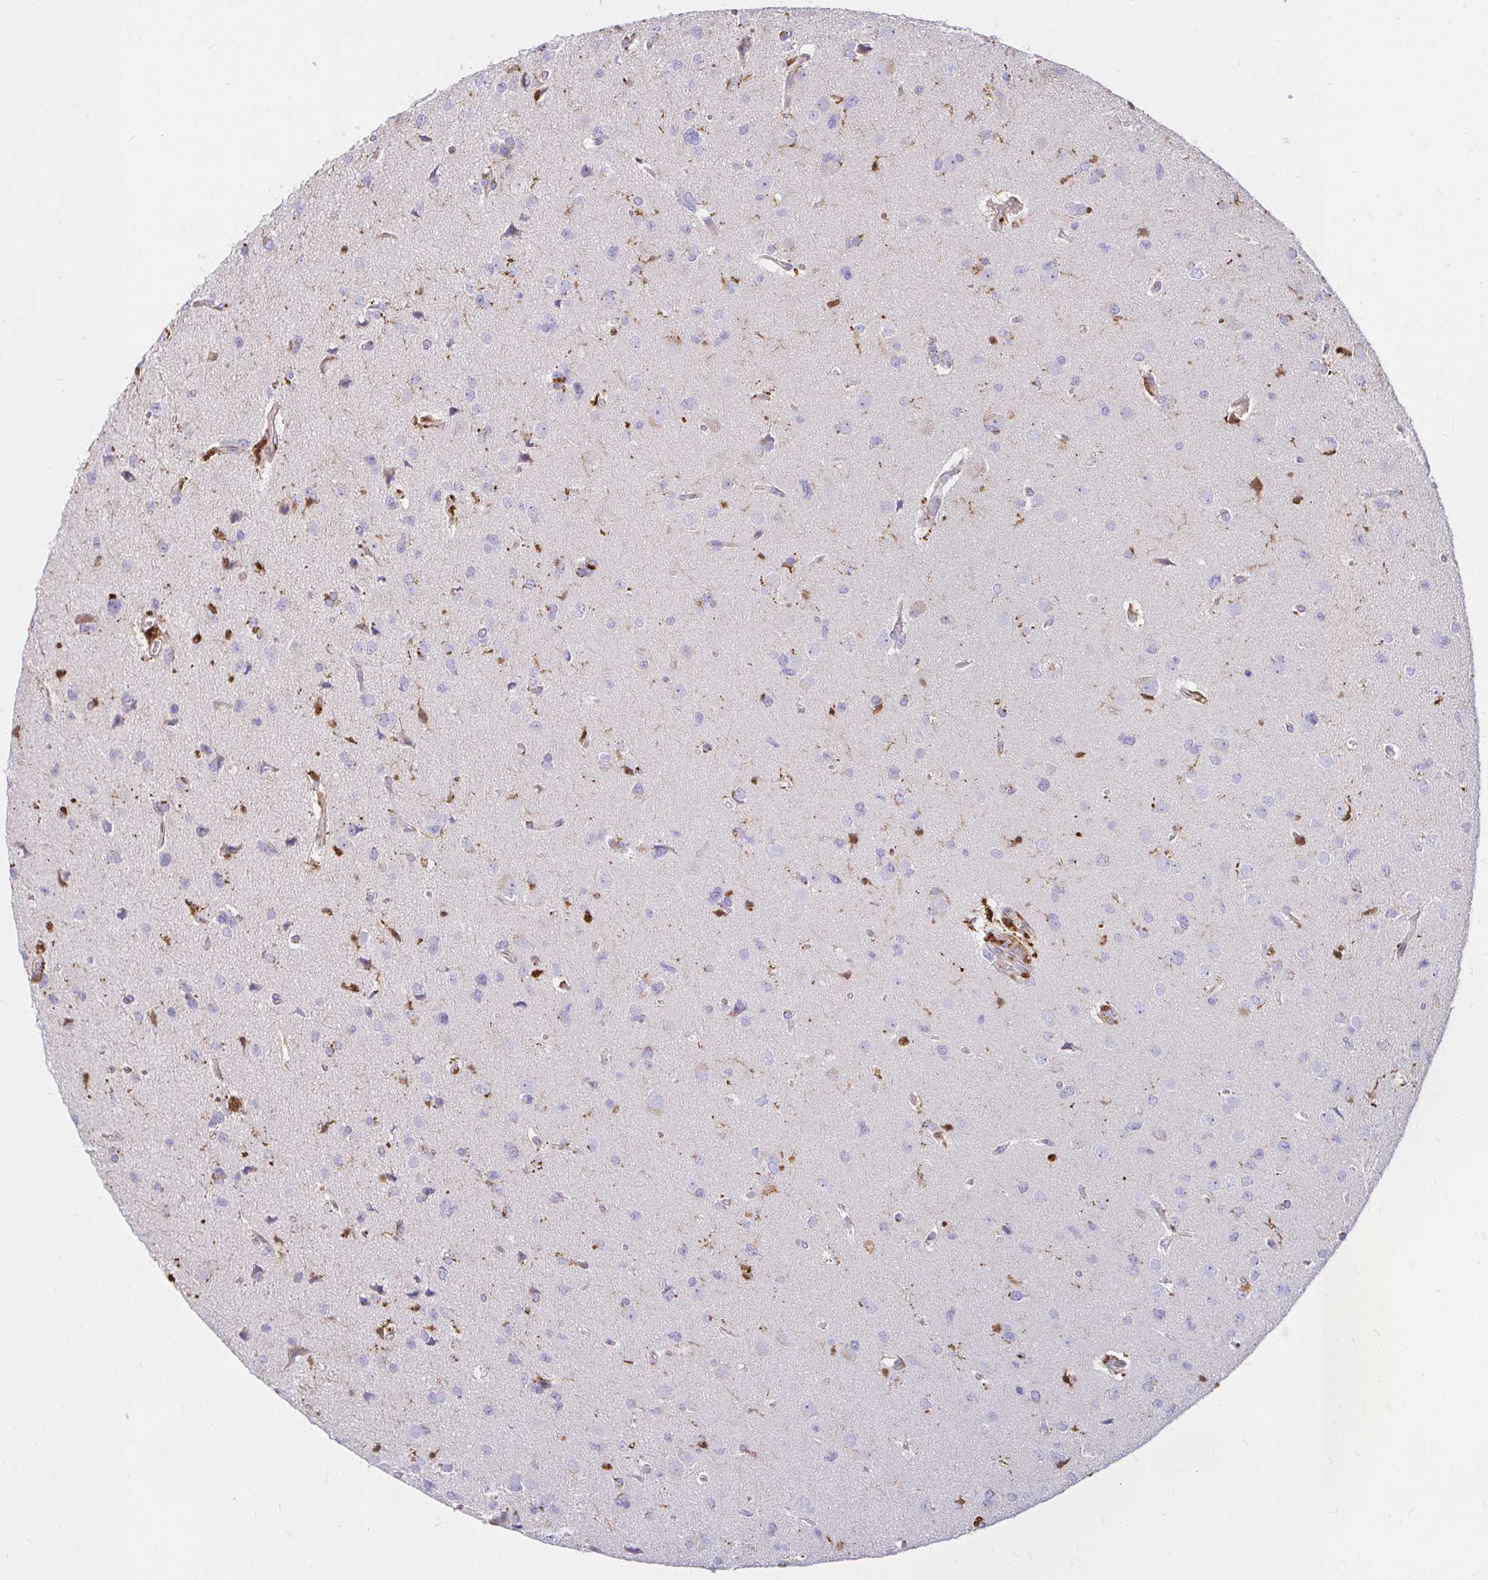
{"staining": {"intensity": "negative", "quantity": "none", "location": "none"}, "tissue": "glioma", "cell_type": "Tumor cells", "image_type": "cancer", "snomed": [{"axis": "morphology", "description": "Glioma, malignant, Low grade"}, {"axis": "topography", "description": "Brain"}], "caption": "An IHC histopathology image of malignant low-grade glioma is shown. There is no staining in tumor cells of malignant low-grade glioma.", "gene": "PYCARD", "patient": {"sex": "female", "age": 55}}